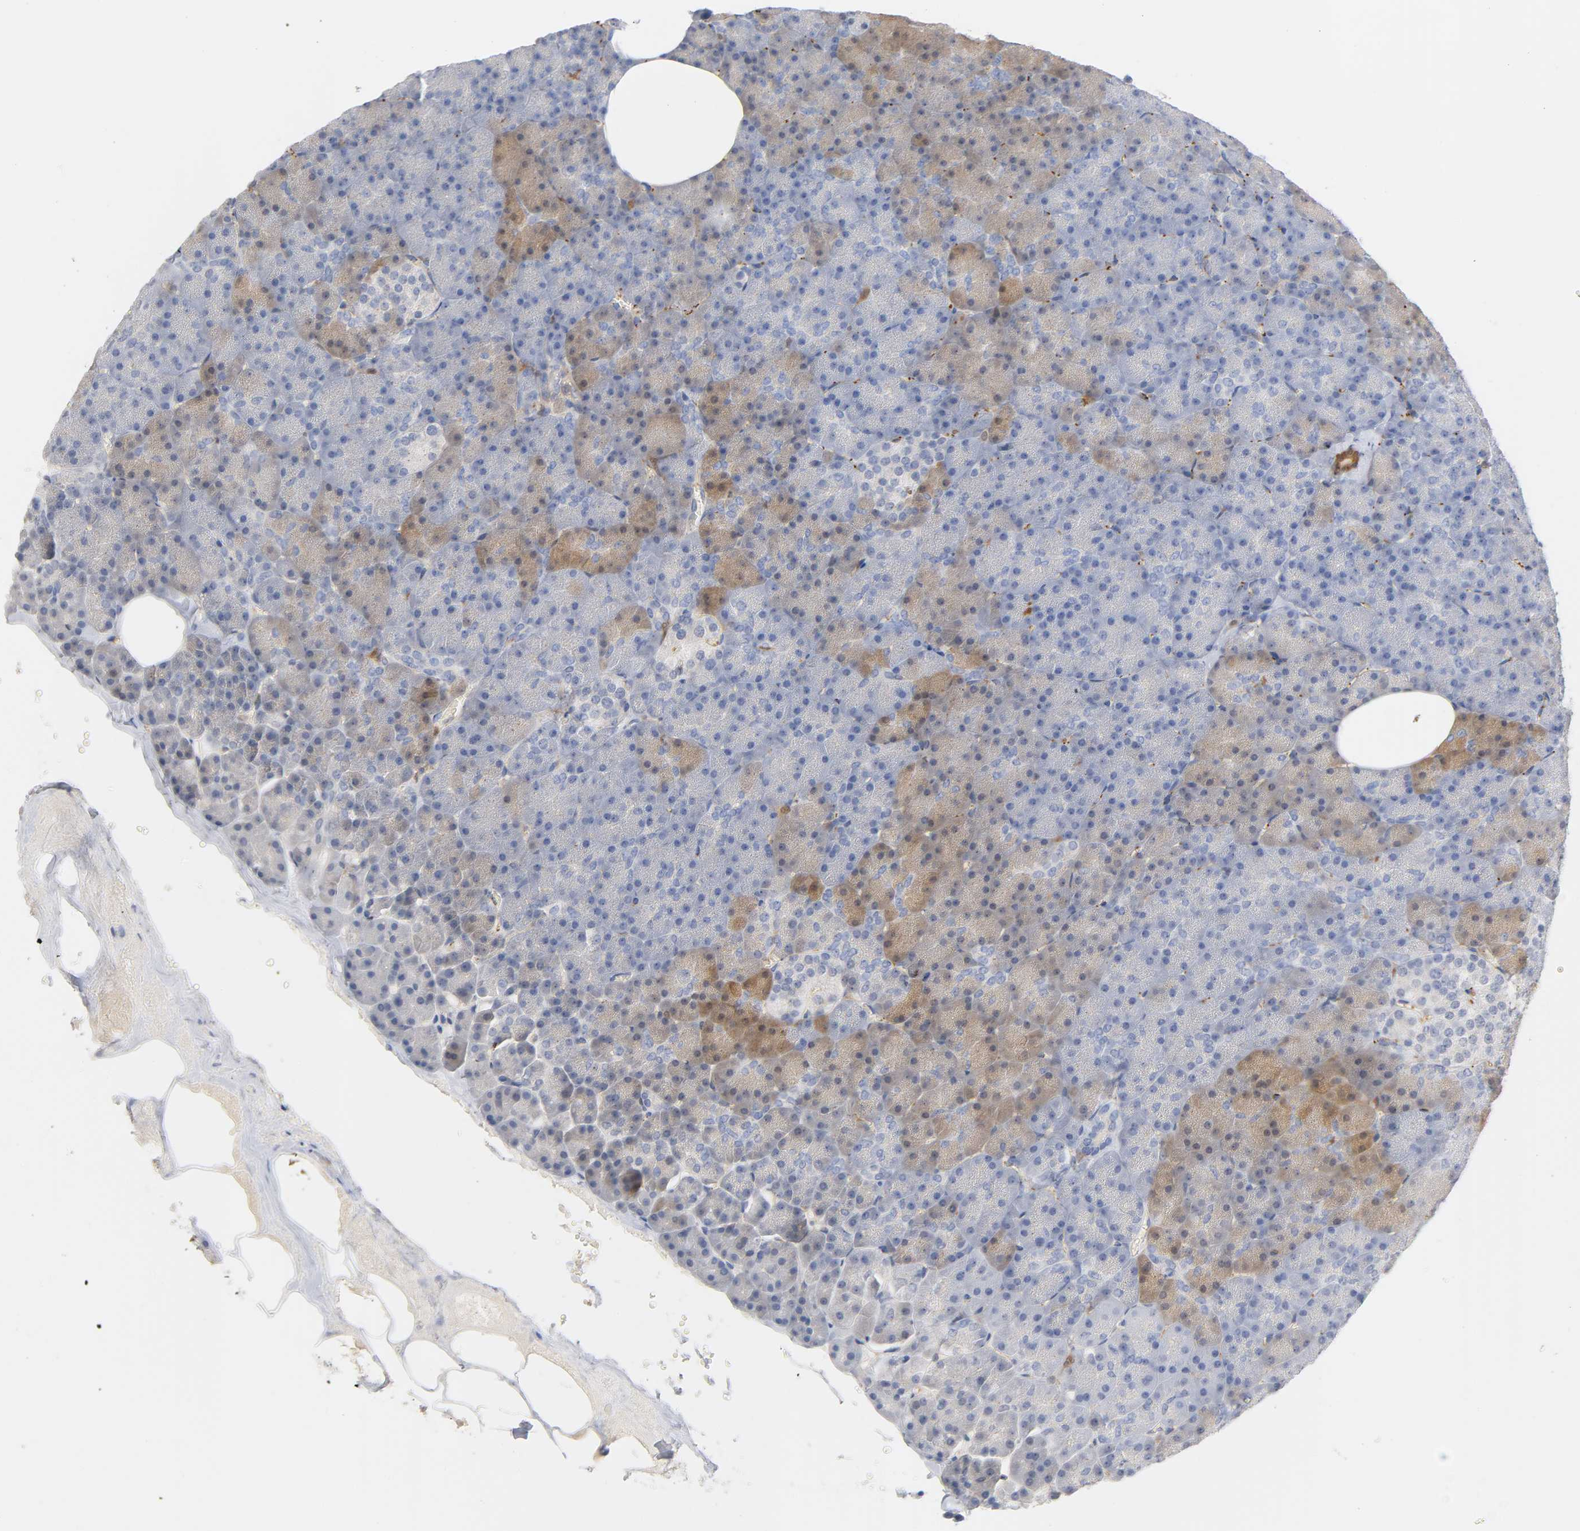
{"staining": {"intensity": "weak", "quantity": "25%-75%", "location": "cytoplasmic/membranous"}, "tissue": "pancreas", "cell_type": "Exocrine glandular cells", "image_type": "normal", "snomed": [{"axis": "morphology", "description": "Normal tissue, NOS"}, {"axis": "topography", "description": "Pancreas"}], "caption": "Weak cytoplasmic/membranous staining is appreciated in about 25%-75% of exocrine glandular cells in normal pancreas. The staining is performed using DAB (3,3'-diaminobenzidine) brown chromogen to label protein expression. The nuclei are counter-stained blue using hematoxylin.", "gene": "IL18", "patient": {"sex": "female", "age": 35}}